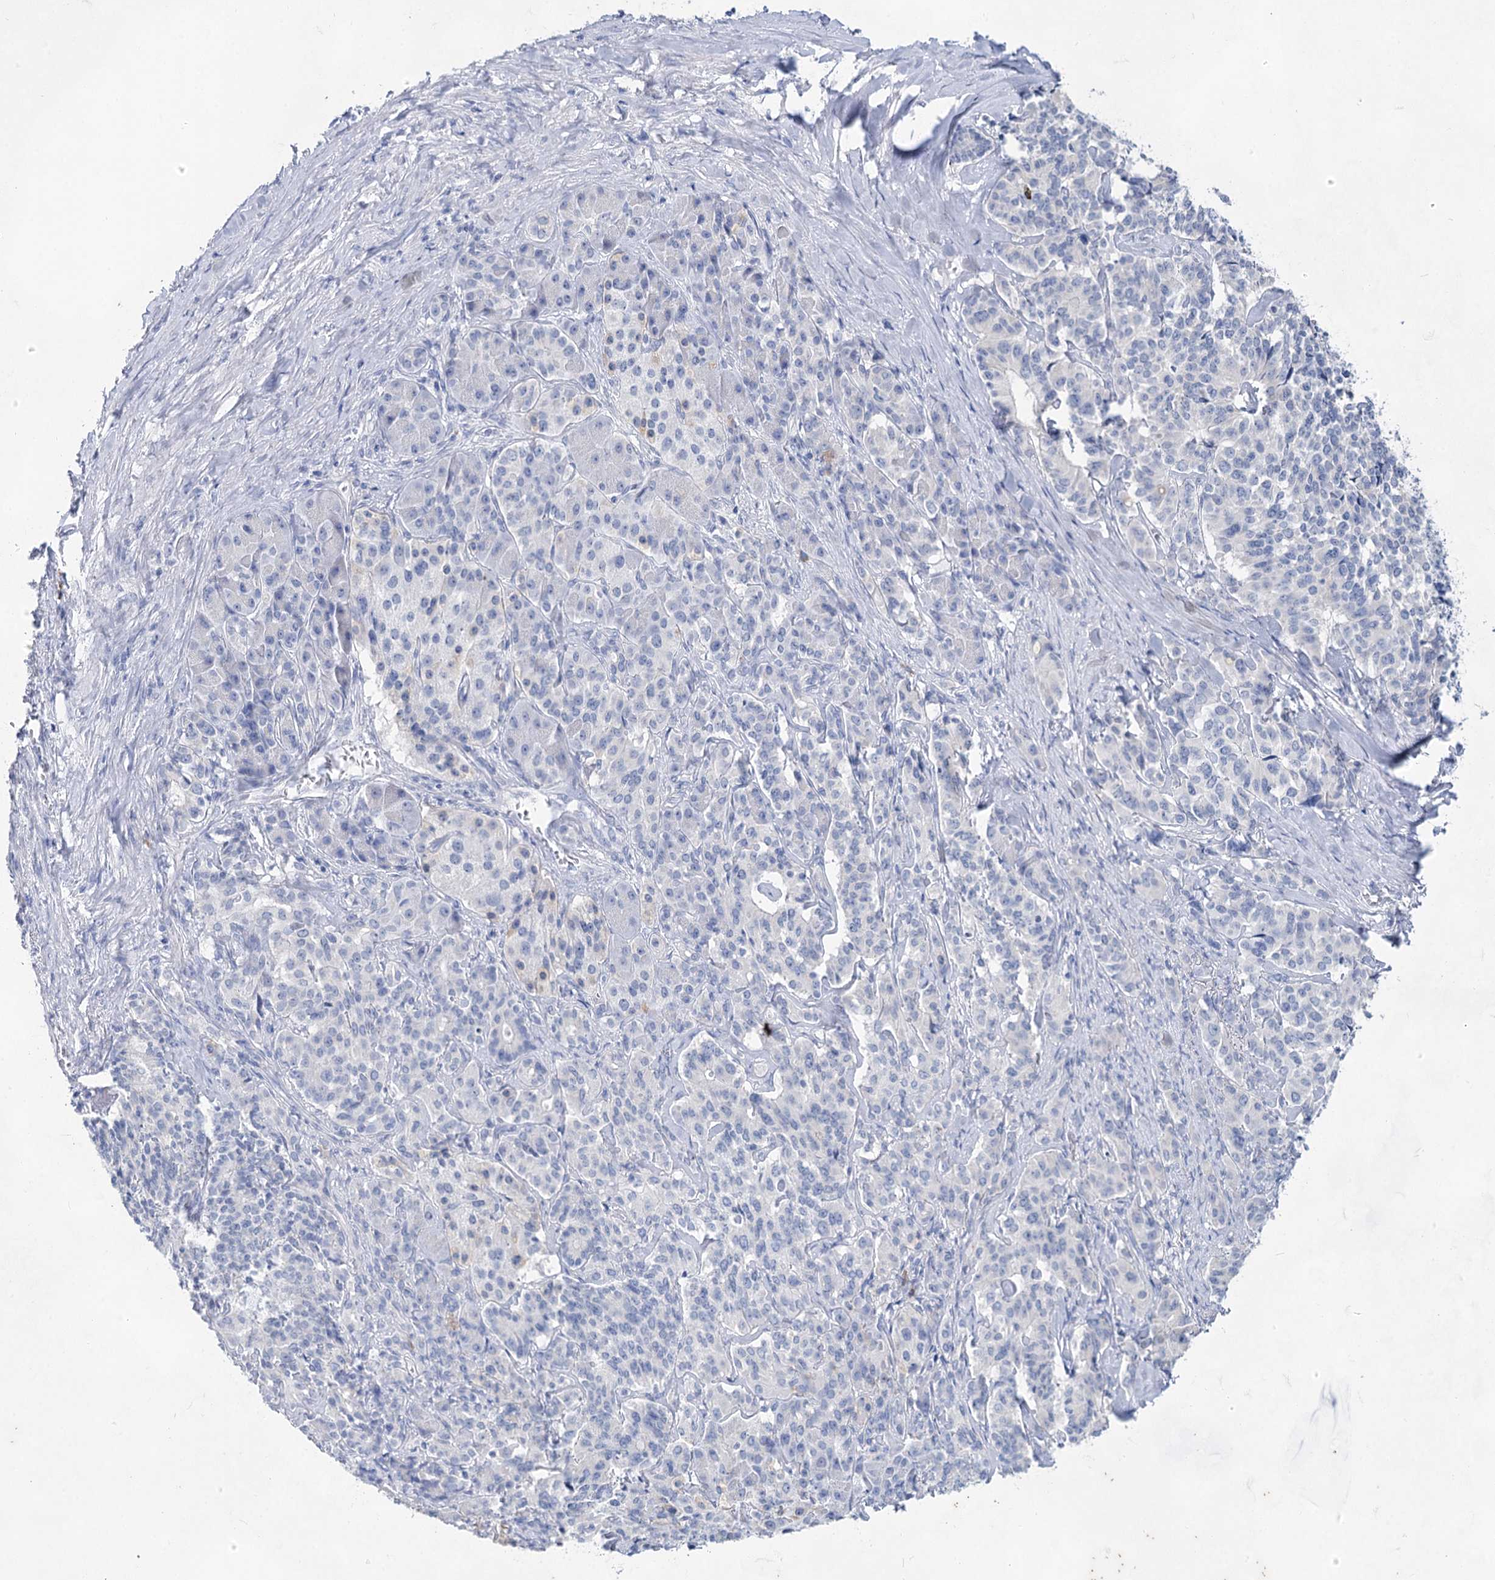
{"staining": {"intensity": "negative", "quantity": "none", "location": "none"}, "tissue": "pancreatic cancer", "cell_type": "Tumor cells", "image_type": "cancer", "snomed": [{"axis": "morphology", "description": "Adenocarcinoma, NOS"}, {"axis": "topography", "description": "Pancreas"}], "caption": "A high-resolution histopathology image shows immunohistochemistry (IHC) staining of pancreatic cancer, which shows no significant expression in tumor cells. (DAB (3,3'-diaminobenzidine) immunohistochemistry (IHC), high magnification).", "gene": "ACRV1", "patient": {"sex": "female", "age": 74}}